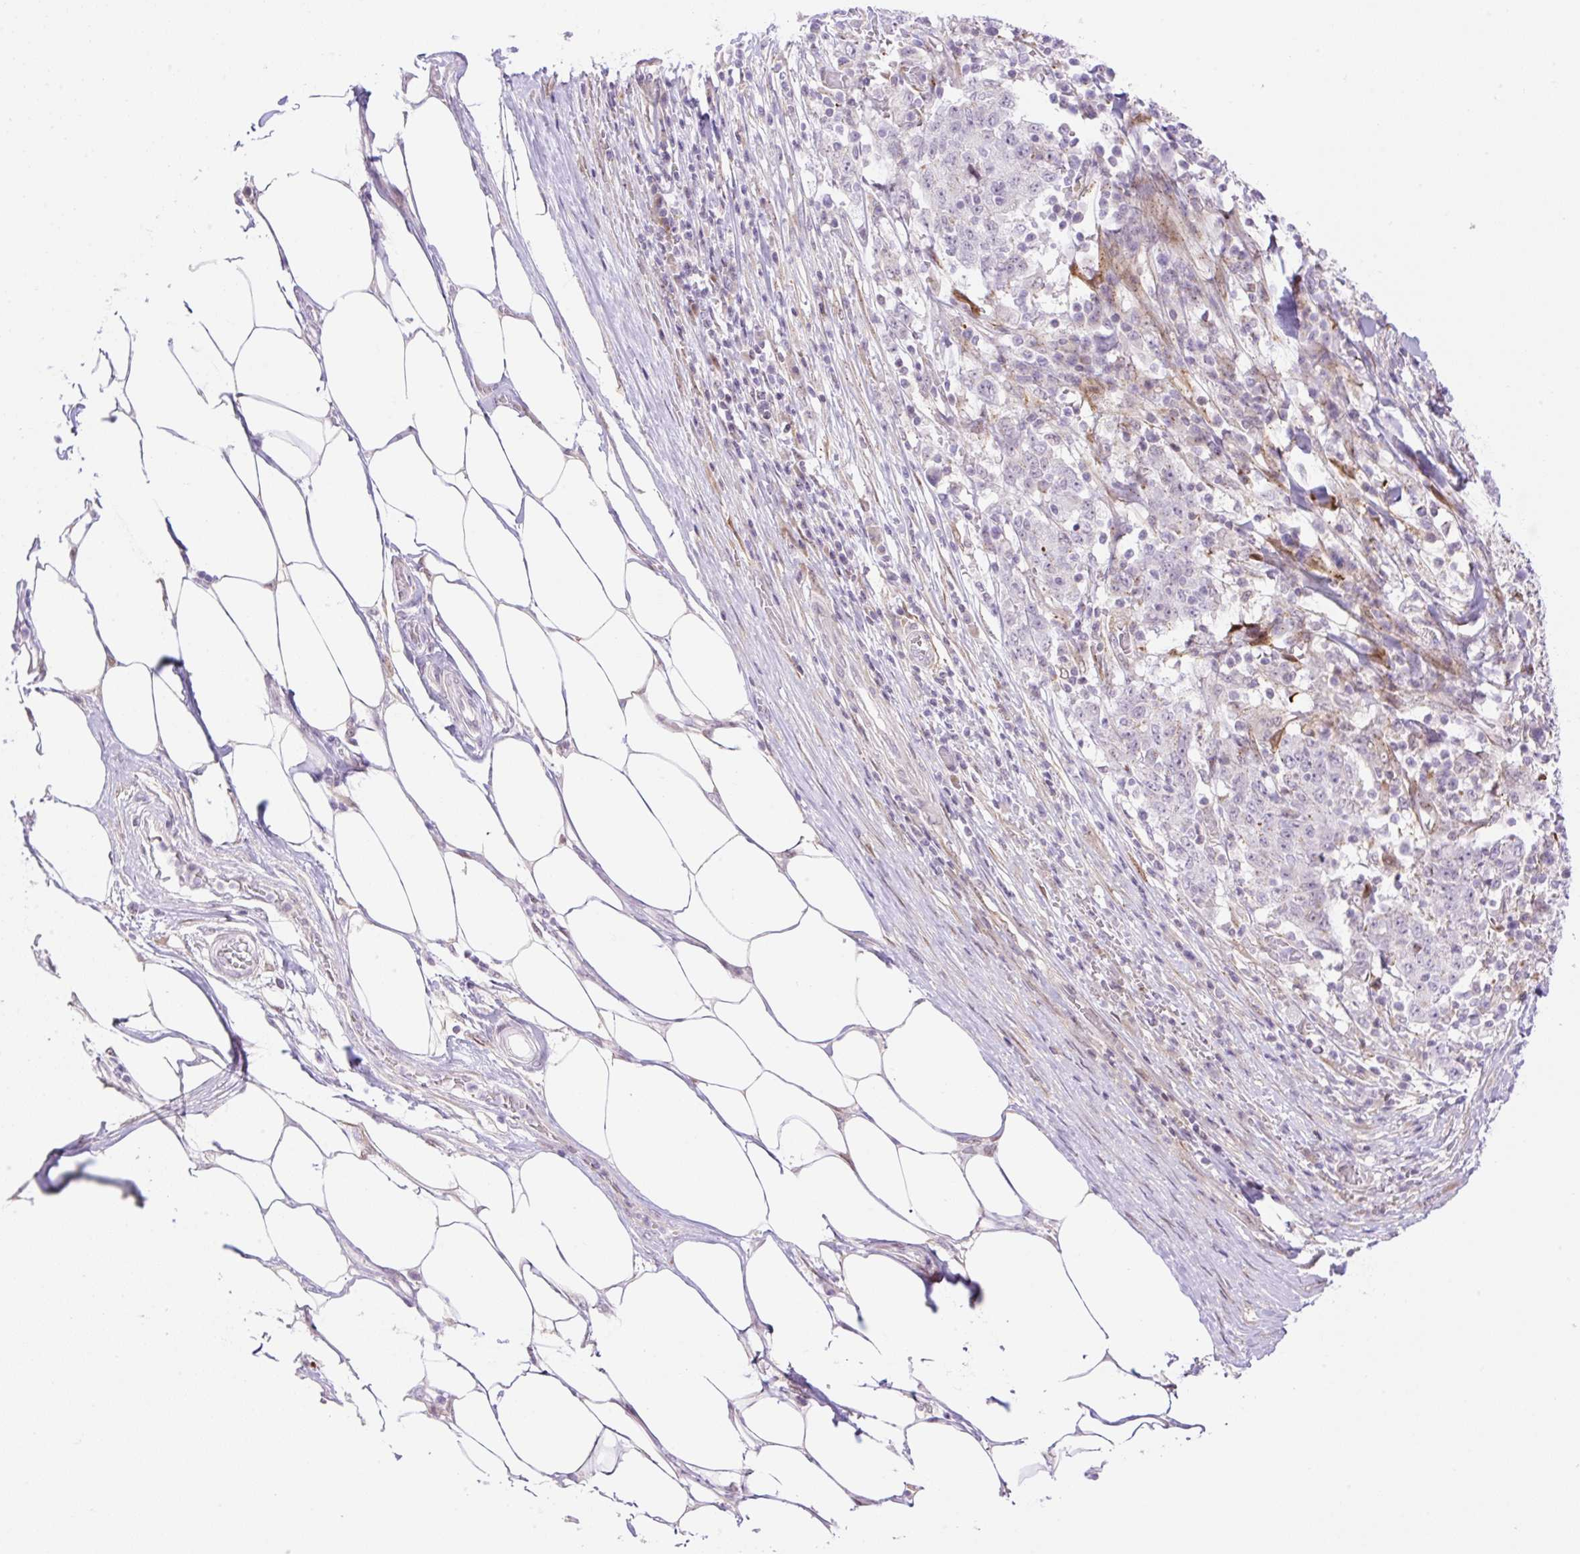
{"staining": {"intensity": "moderate", "quantity": "<25%", "location": "cytoplasmic/membranous"}, "tissue": "stomach cancer", "cell_type": "Tumor cells", "image_type": "cancer", "snomed": [{"axis": "morphology", "description": "Adenocarcinoma, NOS"}, {"axis": "topography", "description": "Stomach"}], "caption": "IHC photomicrograph of neoplastic tissue: stomach cancer stained using immunohistochemistry (IHC) shows low levels of moderate protein expression localized specifically in the cytoplasmic/membranous of tumor cells, appearing as a cytoplasmic/membranous brown color.", "gene": "ZFP41", "patient": {"sex": "male", "age": 59}}